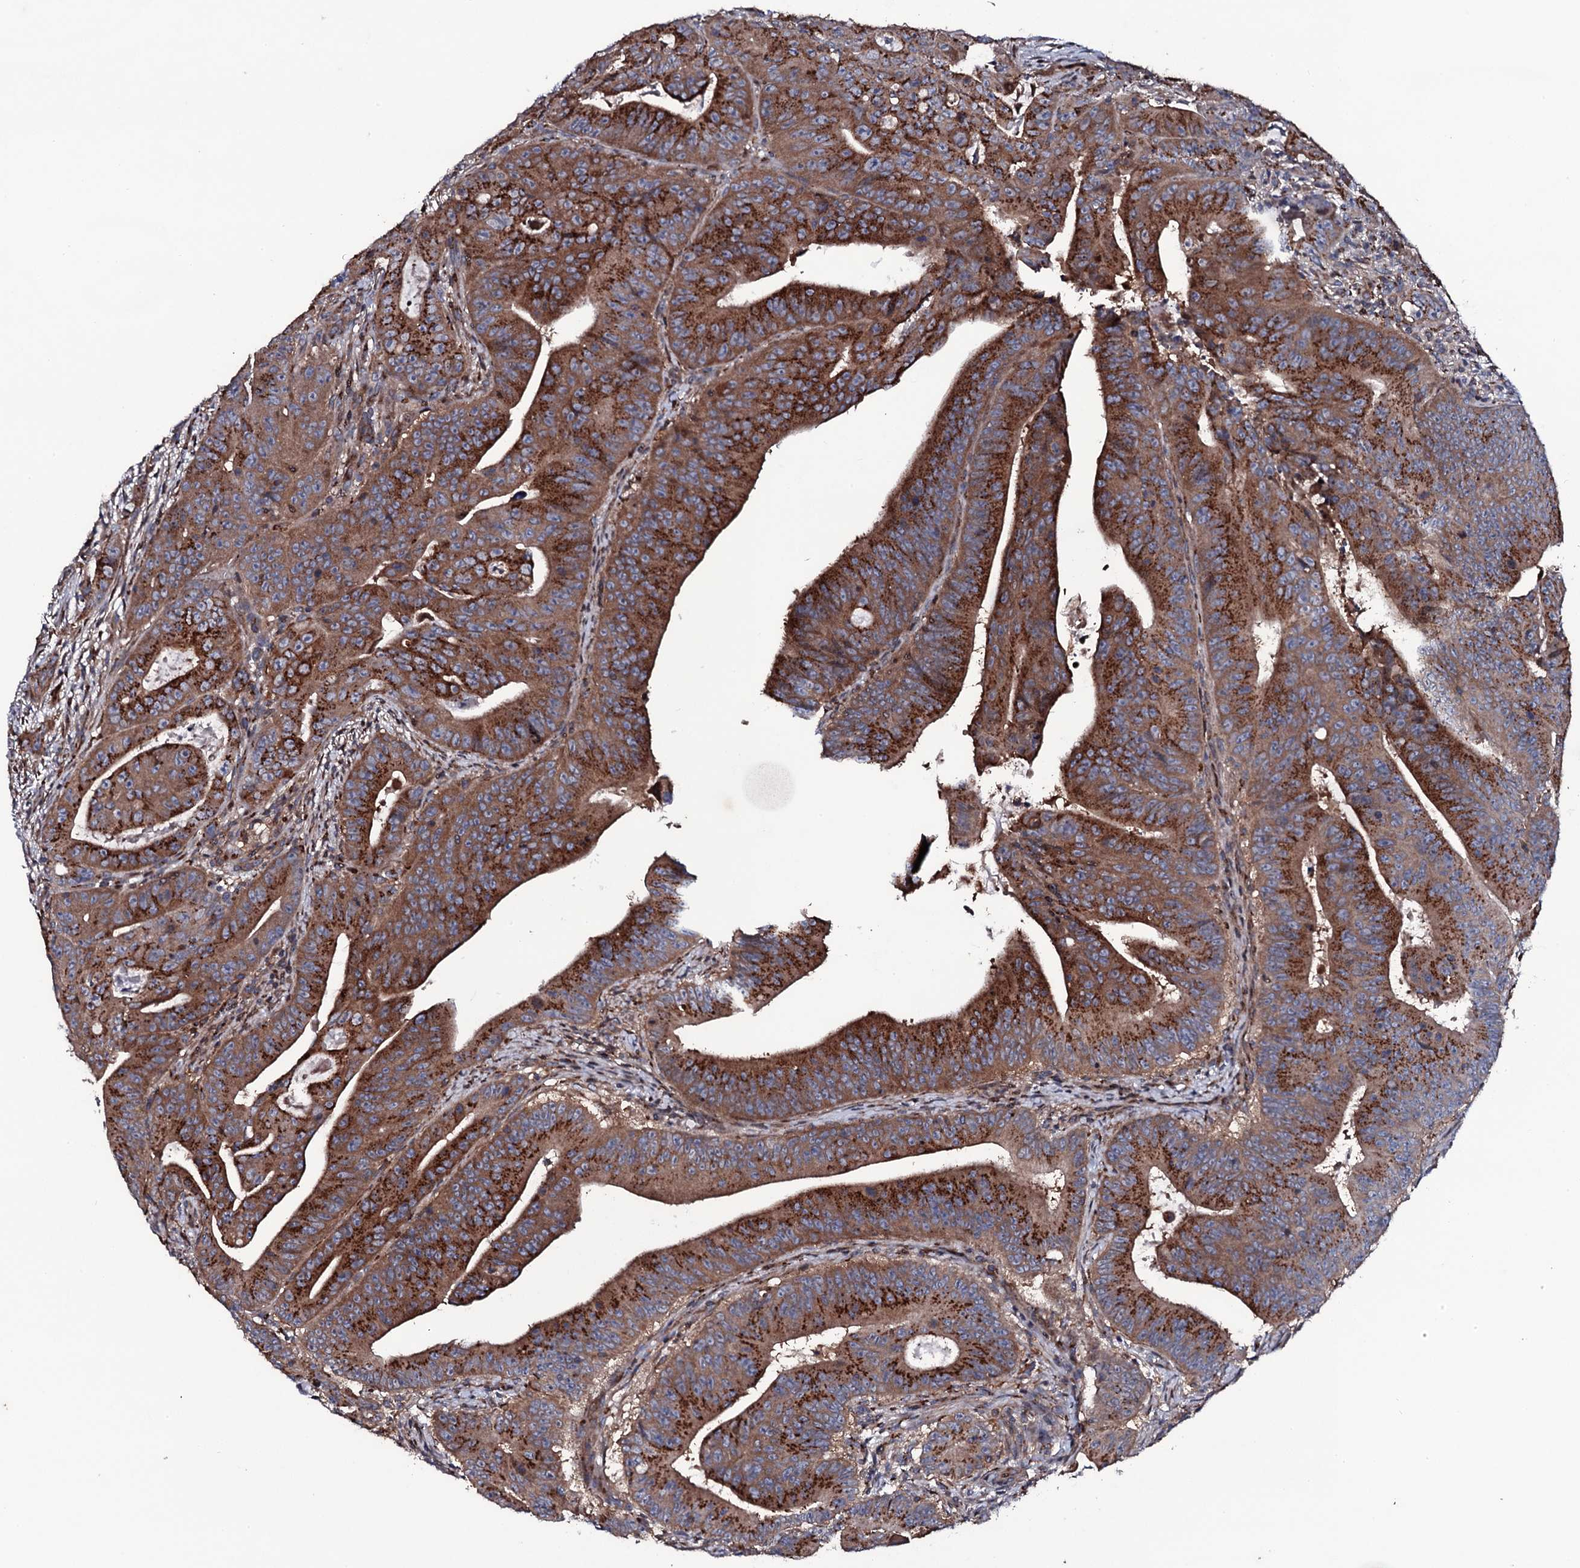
{"staining": {"intensity": "moderate", "quantity": ">75%", "location": "cytoplasmic/membranous"}, "tissue": "colorectal cancer", "cell_type": "Tumor cells", "image_type": "cancer", "snomed": [{"axis": "morphology", "description": "Adenocarcinoma, NOS"}, {"axis": "topography", "description": "Rectum"}], "caption": "Immunohistochemistry (IHC) photomicrograph of human colorectal adenocarcinoma stained for a protein (brown), which demonstrates medium levels of moderate cytoplasmic/membranous expression in approximately >75% of tumor cells.", "gene": "PLET1", "patient": {"sex": "female", "age": 75}}